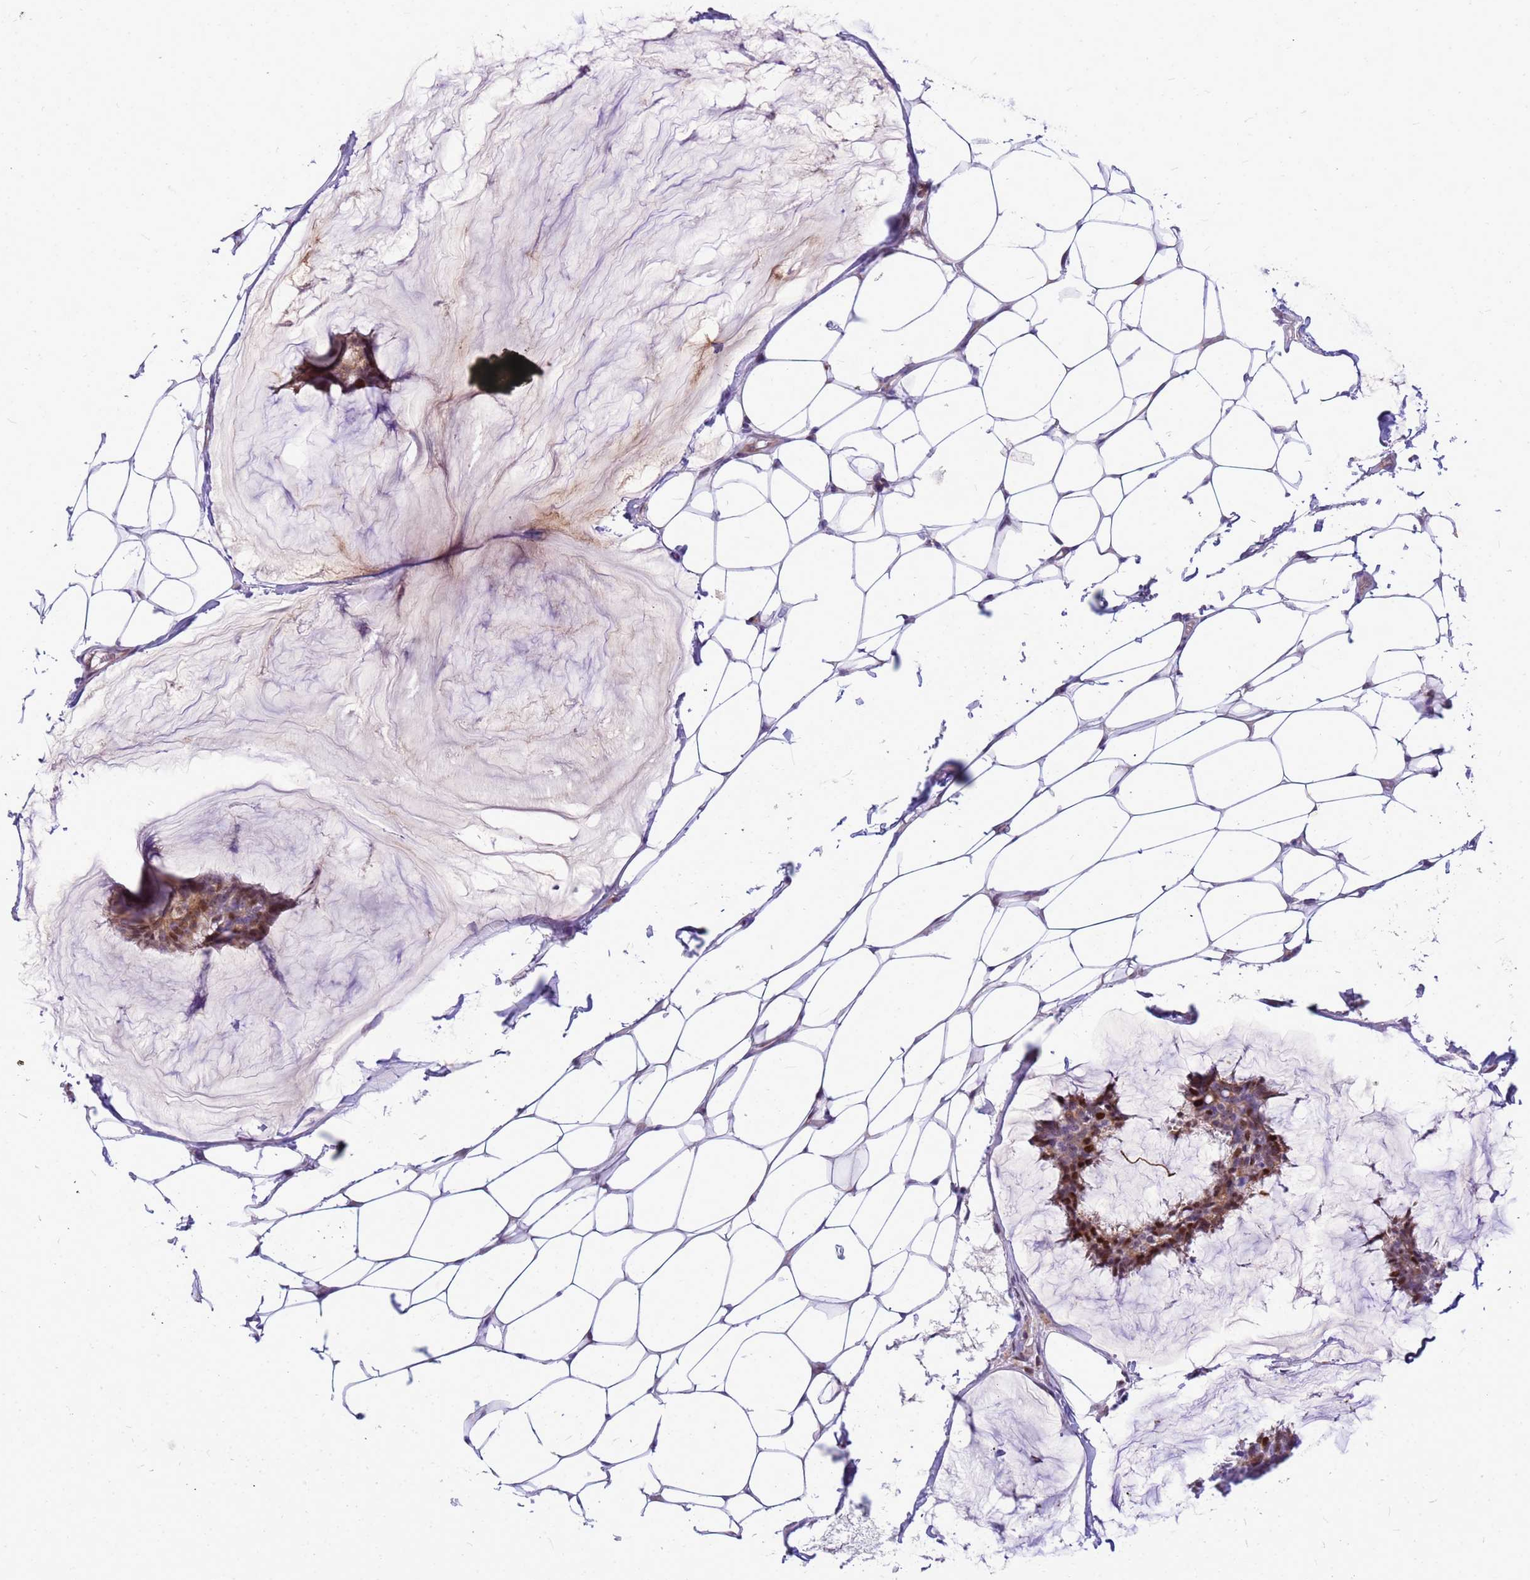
{"staining": {"intensity": "moderate", "quantity": "25%-75%", "location": "nuclear"}, "tissue": "breast cancer", "cell_type": "Tumor cells", "image_type": "cancer", "snomed": [{"axis": "morphology", "description": "Duct carcinoma"}, {"axis": "topography", "description": "Breast"}], "caption": "Immunohistochemical staining of human invasive ductal carcinoma (breast) displays medium levels of moderate nuclear expression in approximately 25%-75% of tumor cells. Immunohistochemistry stains the protein of interest in brown and the nuclei are stained blue.", "gene": "ADAMTS7", "patient": {"sex": "female", "age": 93}}